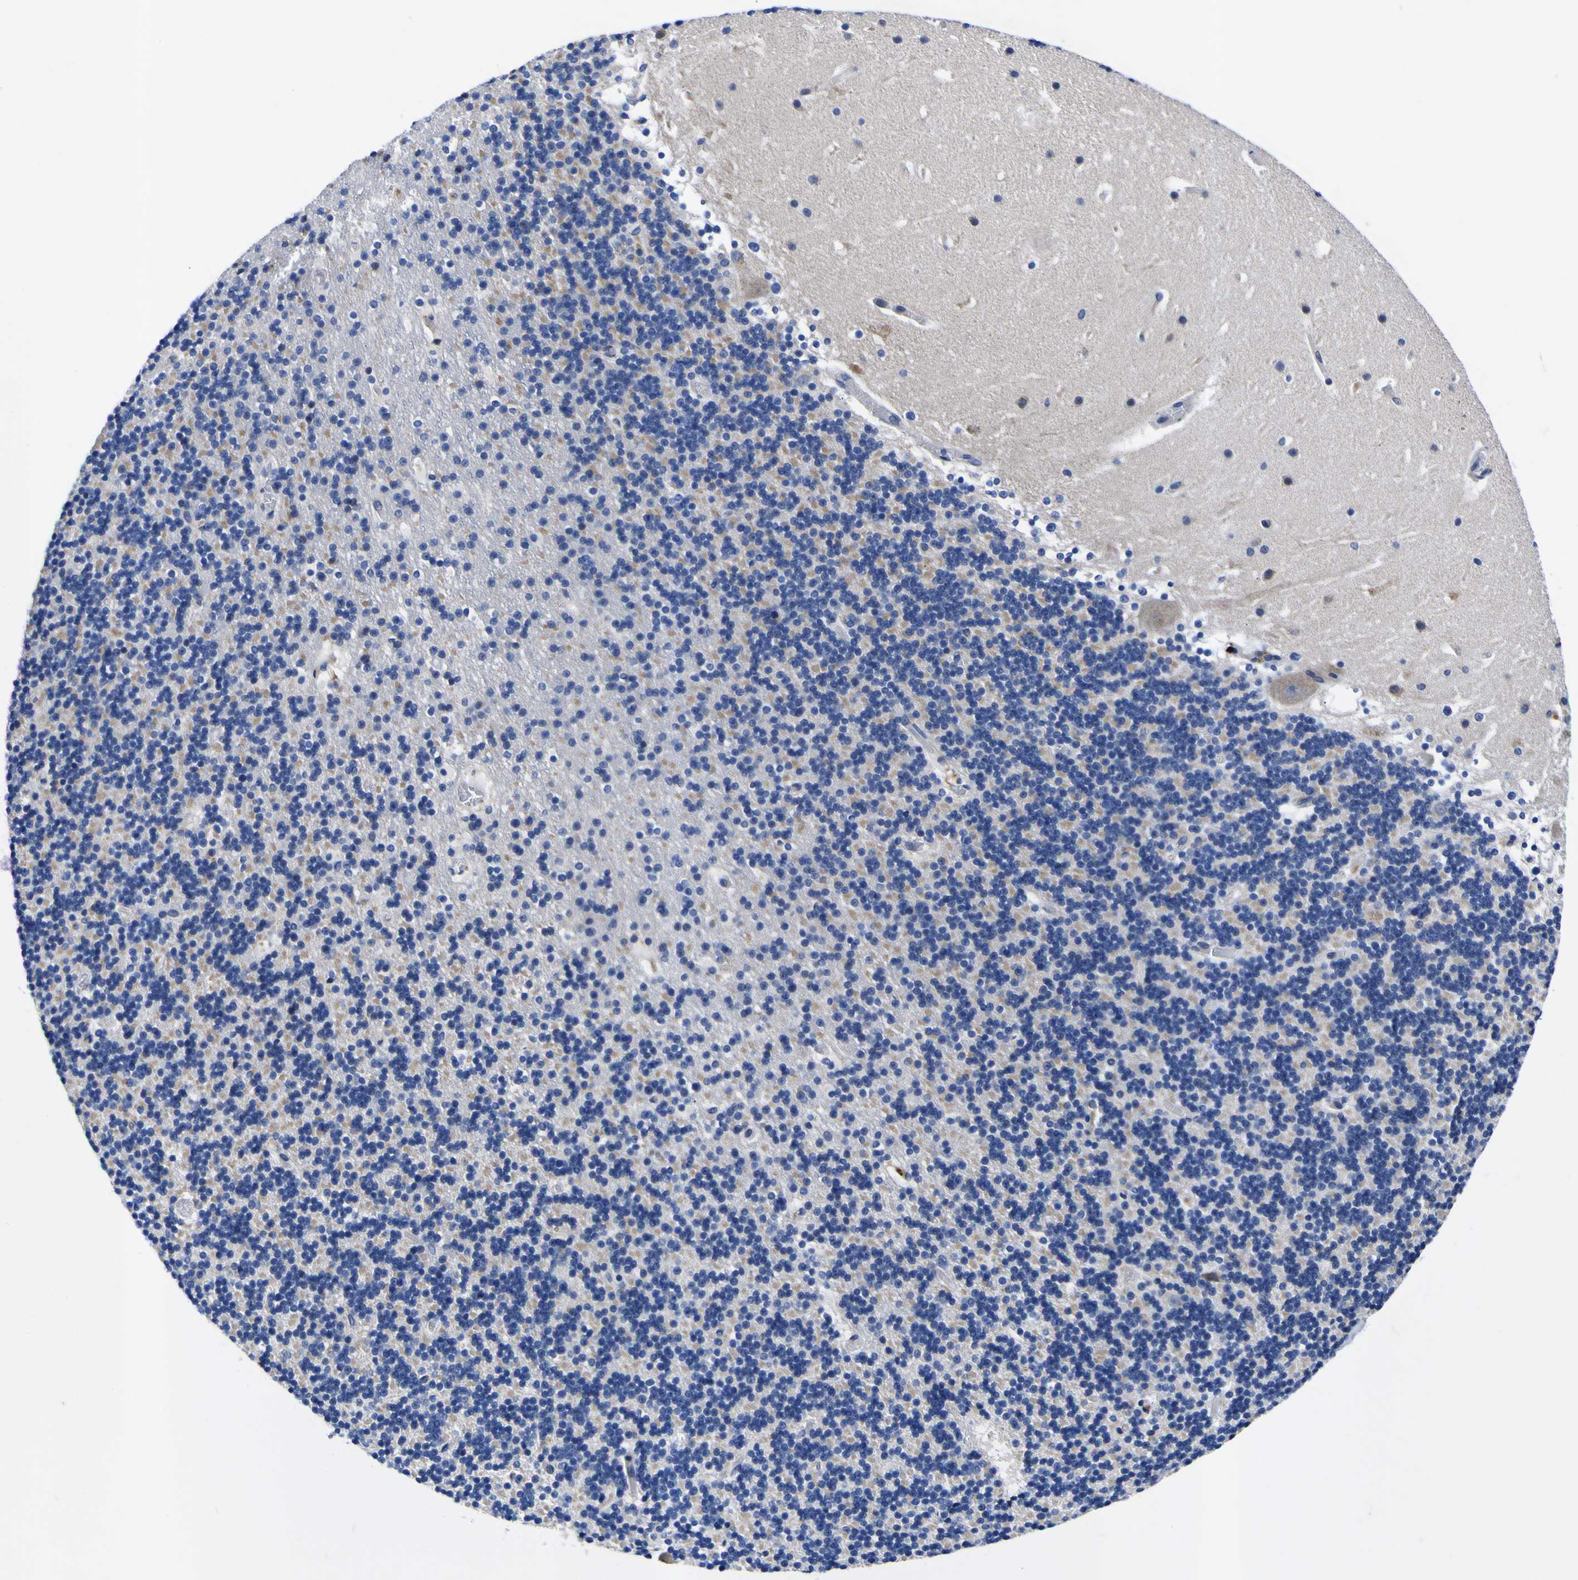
{"staining": {"intensity": "negative", "quantity": "none", "location": "none"}, "tissue": "cerebellum", "cell_type": "Cells in granular layer", "image_type": "normal", "snomed": [{"axis": "morphology", "description": "Normal tissue, NOS"}, {"axis": "topography", "description": "Cerebellum"}], "caption": "High power microscopy image of an immunohistochemistry micrograph of unremarkable cerebellum, revealing no significant expression in cells in granular layer.", "gene": "VASN", "patient": {"sex": "male", "age": 45}}